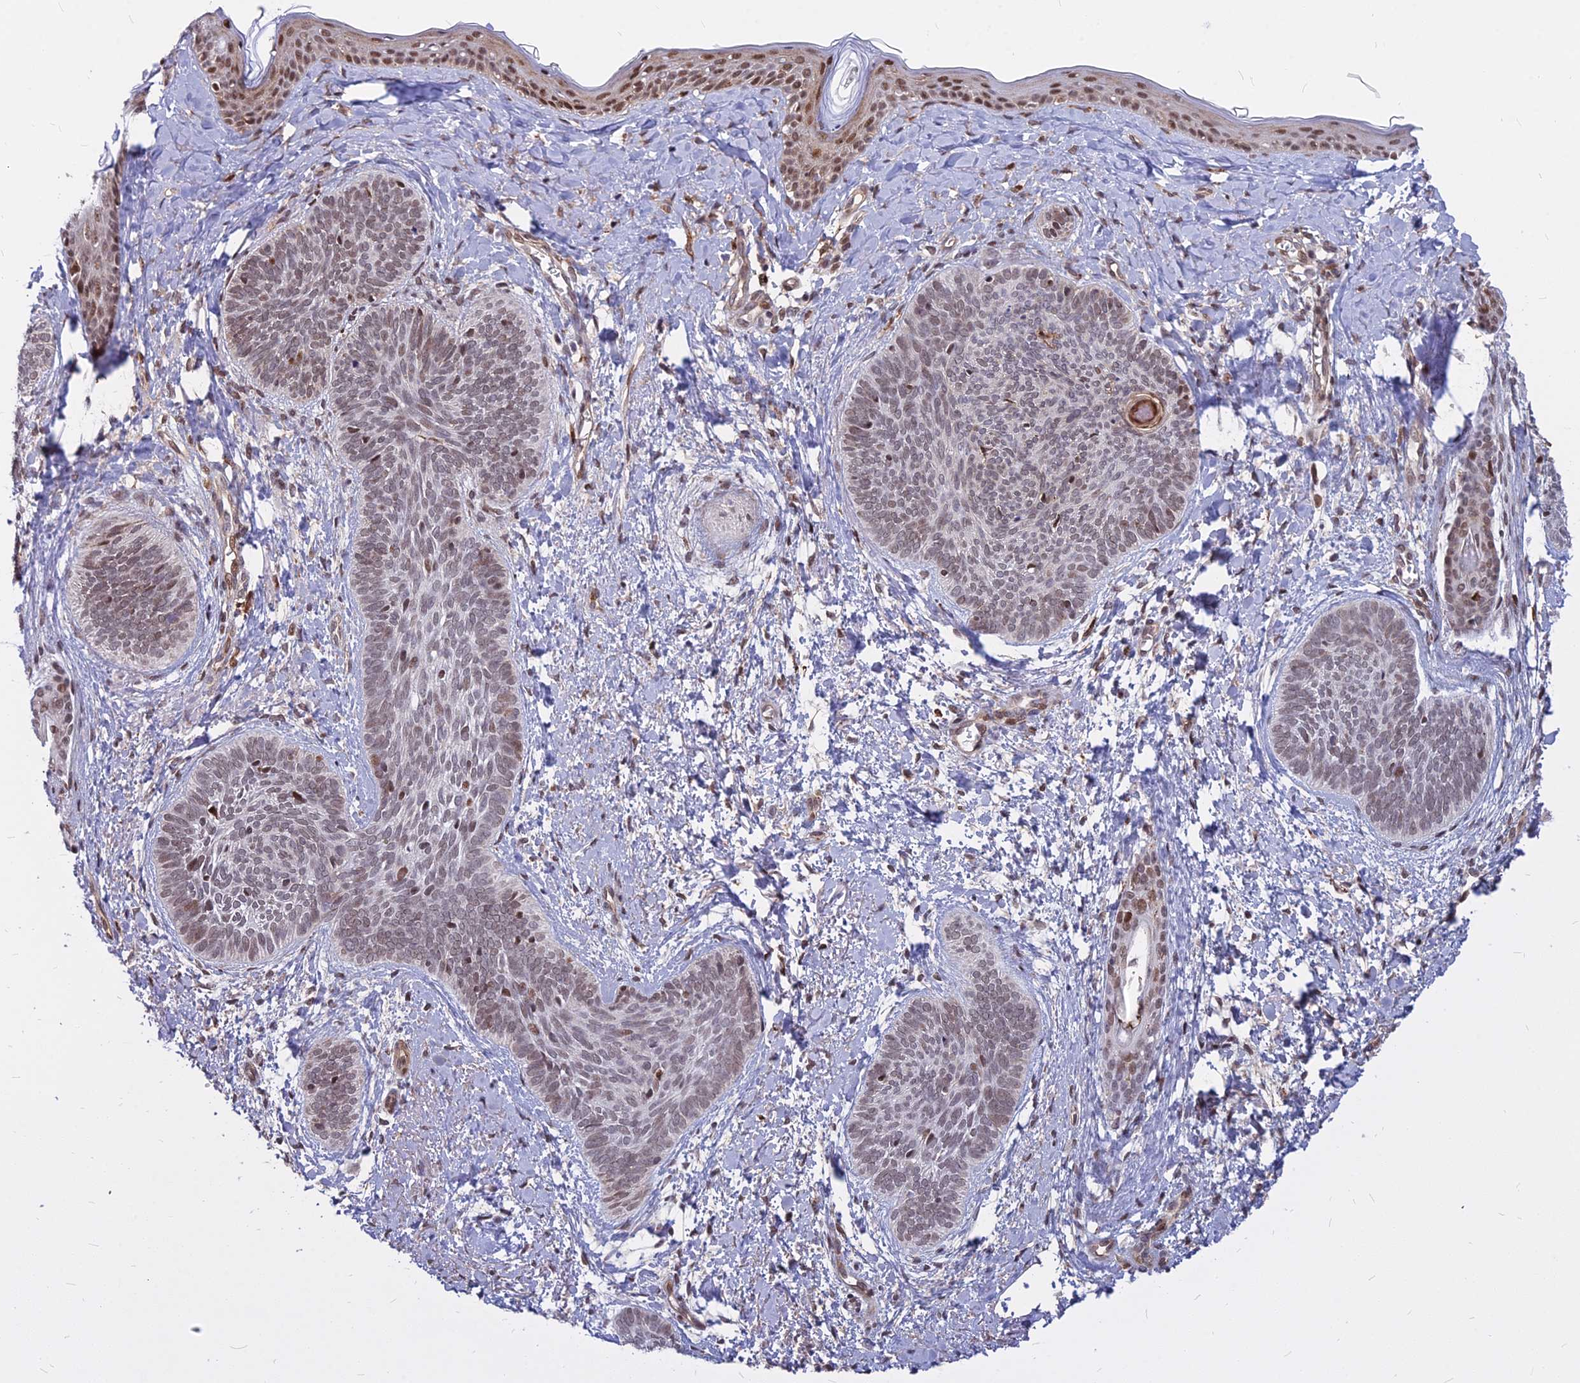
{"staining": {"intensity": "moderate", "quantity": "<25%", "location": "nuclear"}, "tissue": "skin cancer", "cell_type": "Tumor cells", "image_type": "cancer", "snomed": [{"axis": "morphology", "description": "Basal cell carcinoma"}, {"axis": "topography", "description": "Skin"}], "caption": "A brown stain highlights moderate nuclear expression of a protein in skin cancer (basal cell carcinoma) tumor cells.", "gene": "ALG10", "patient": {"sex": "female", "age": 81}}